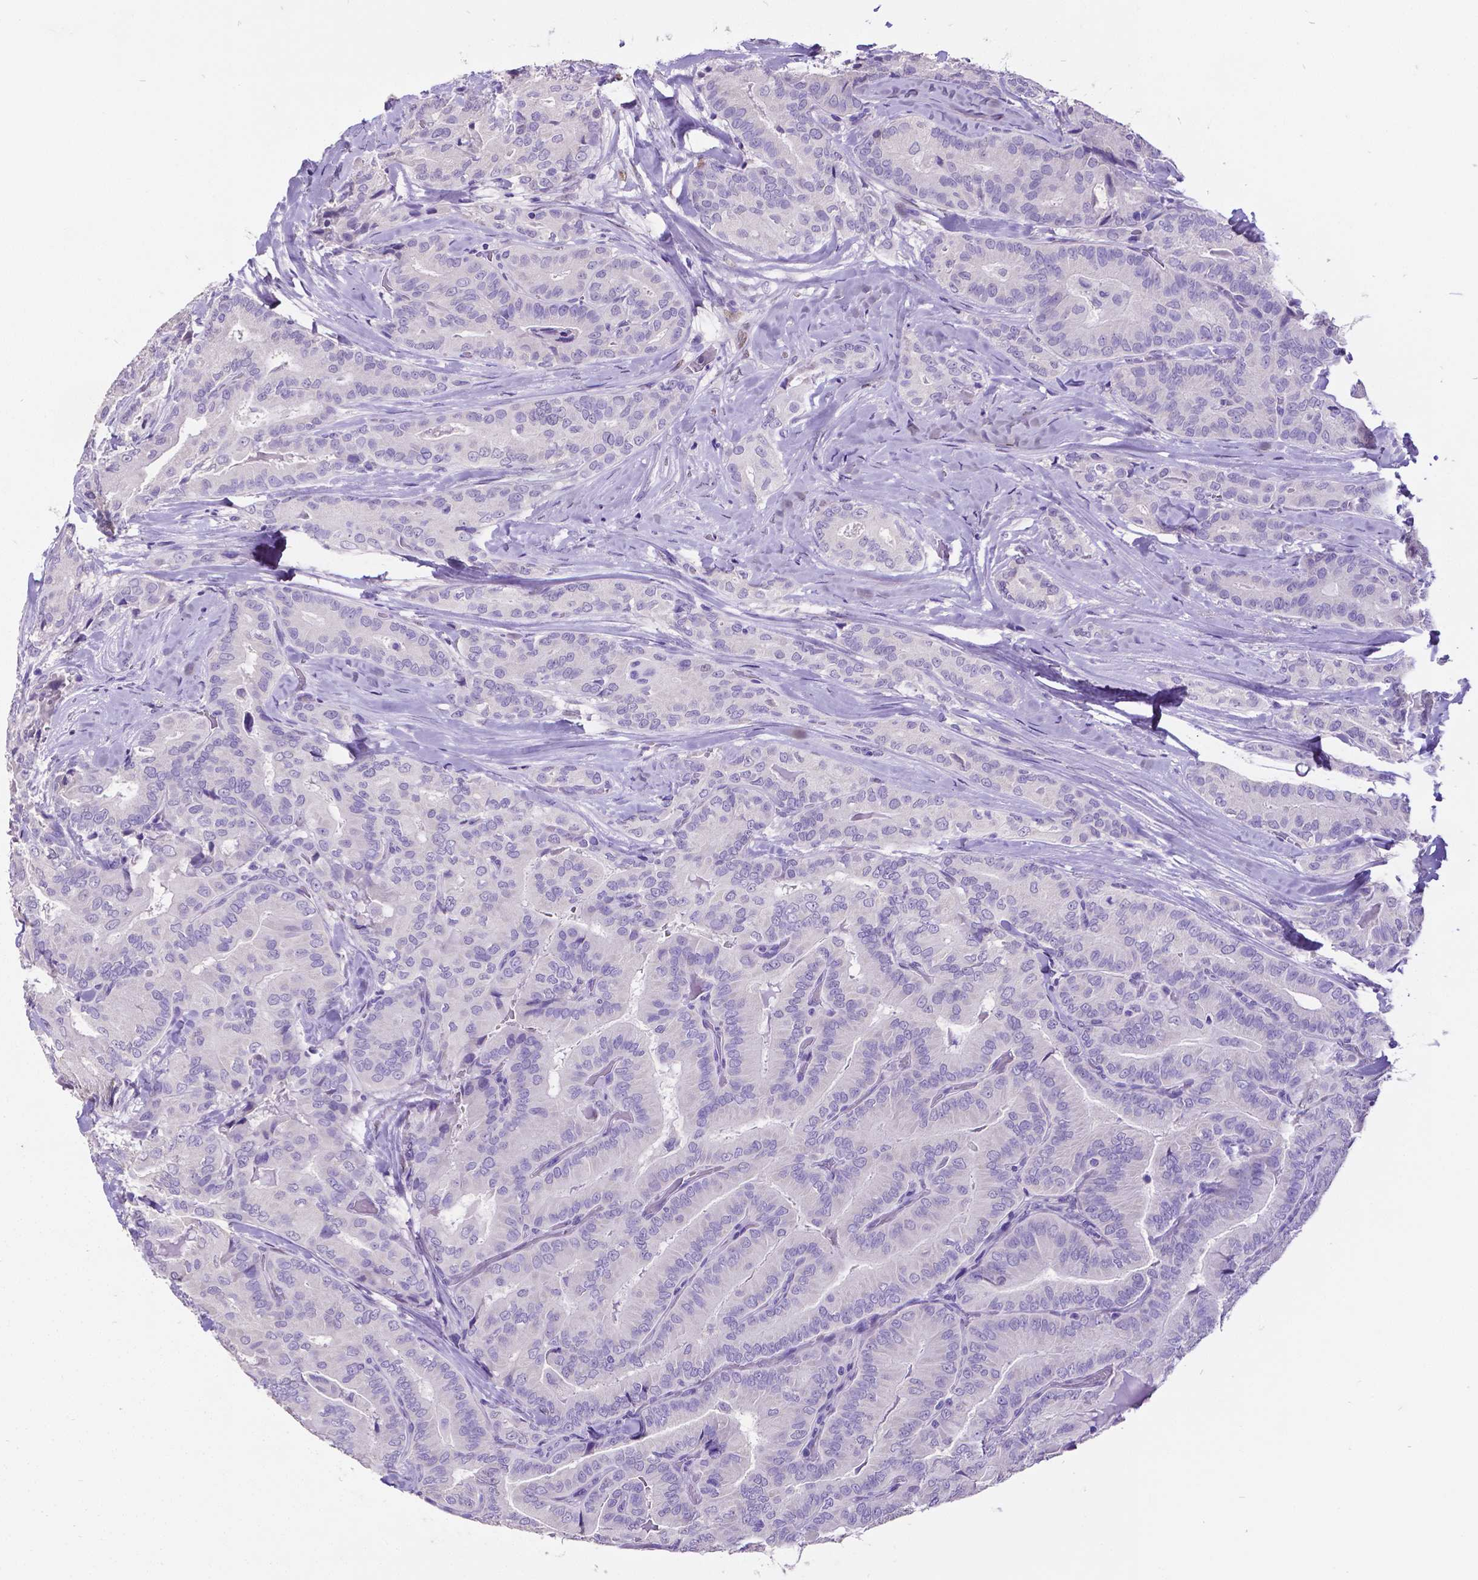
{"staining": {"intensity": "negative", "quantity": "none", "location": "none"}, "tissue": "thyroid cancer", "cell_type": "Tumor cells", "image_type": "cancer", "snomed": [{"axis": "morphology", "description": "Papillary adenocarcinoma, NOS"}, {"axis": "topography", "description": "Thyroid gland"}], "caption": "High power microscopy micrograph of an IHC photomicrograph of thyroid papillary adenocarcinoma, revealing no significant staining in tumor cells.", "gene": "SATB2", "patient": {"sex": "male", "age": 61}}